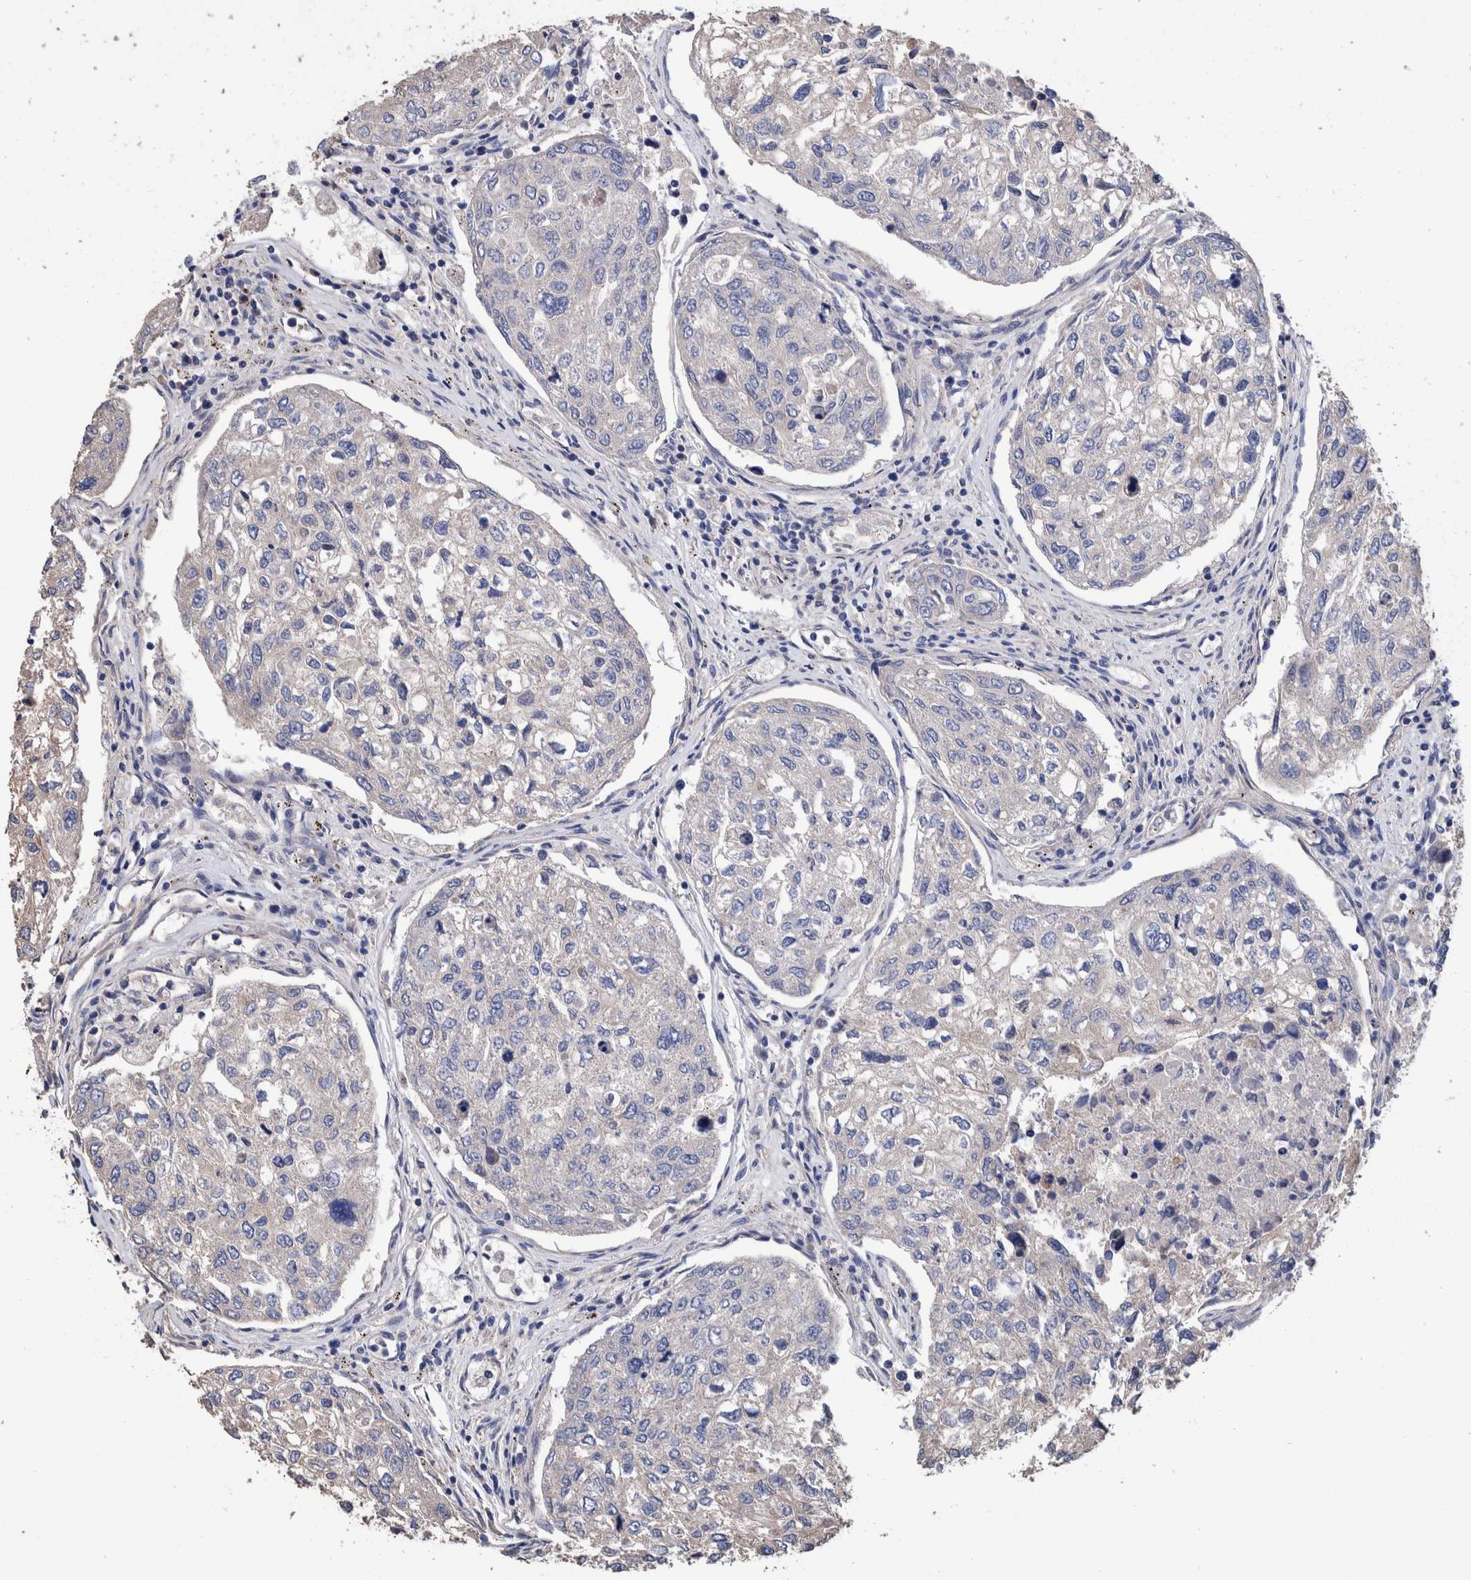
{"staining": {"intensity": "negative", "quantity": "none", "location": "none"}, "tissue": "urothelial cancer", "cell_type": "Tumor cells", "image_type": "cancer", "snomed": [{"axis": "morphology", "description": "Urothelial carcinoma, High grade"}, {"axis": "topography", "description": "Lymph node"}, {"axis": "topography", "description": "Urinary bladder"}], "caption": "Urothelial cancer was stained to show a protein in brown. There is no significant expression in tumor cells.", "gene": "SLC45A4", "patient": {"sex": "male", "age": 51}}